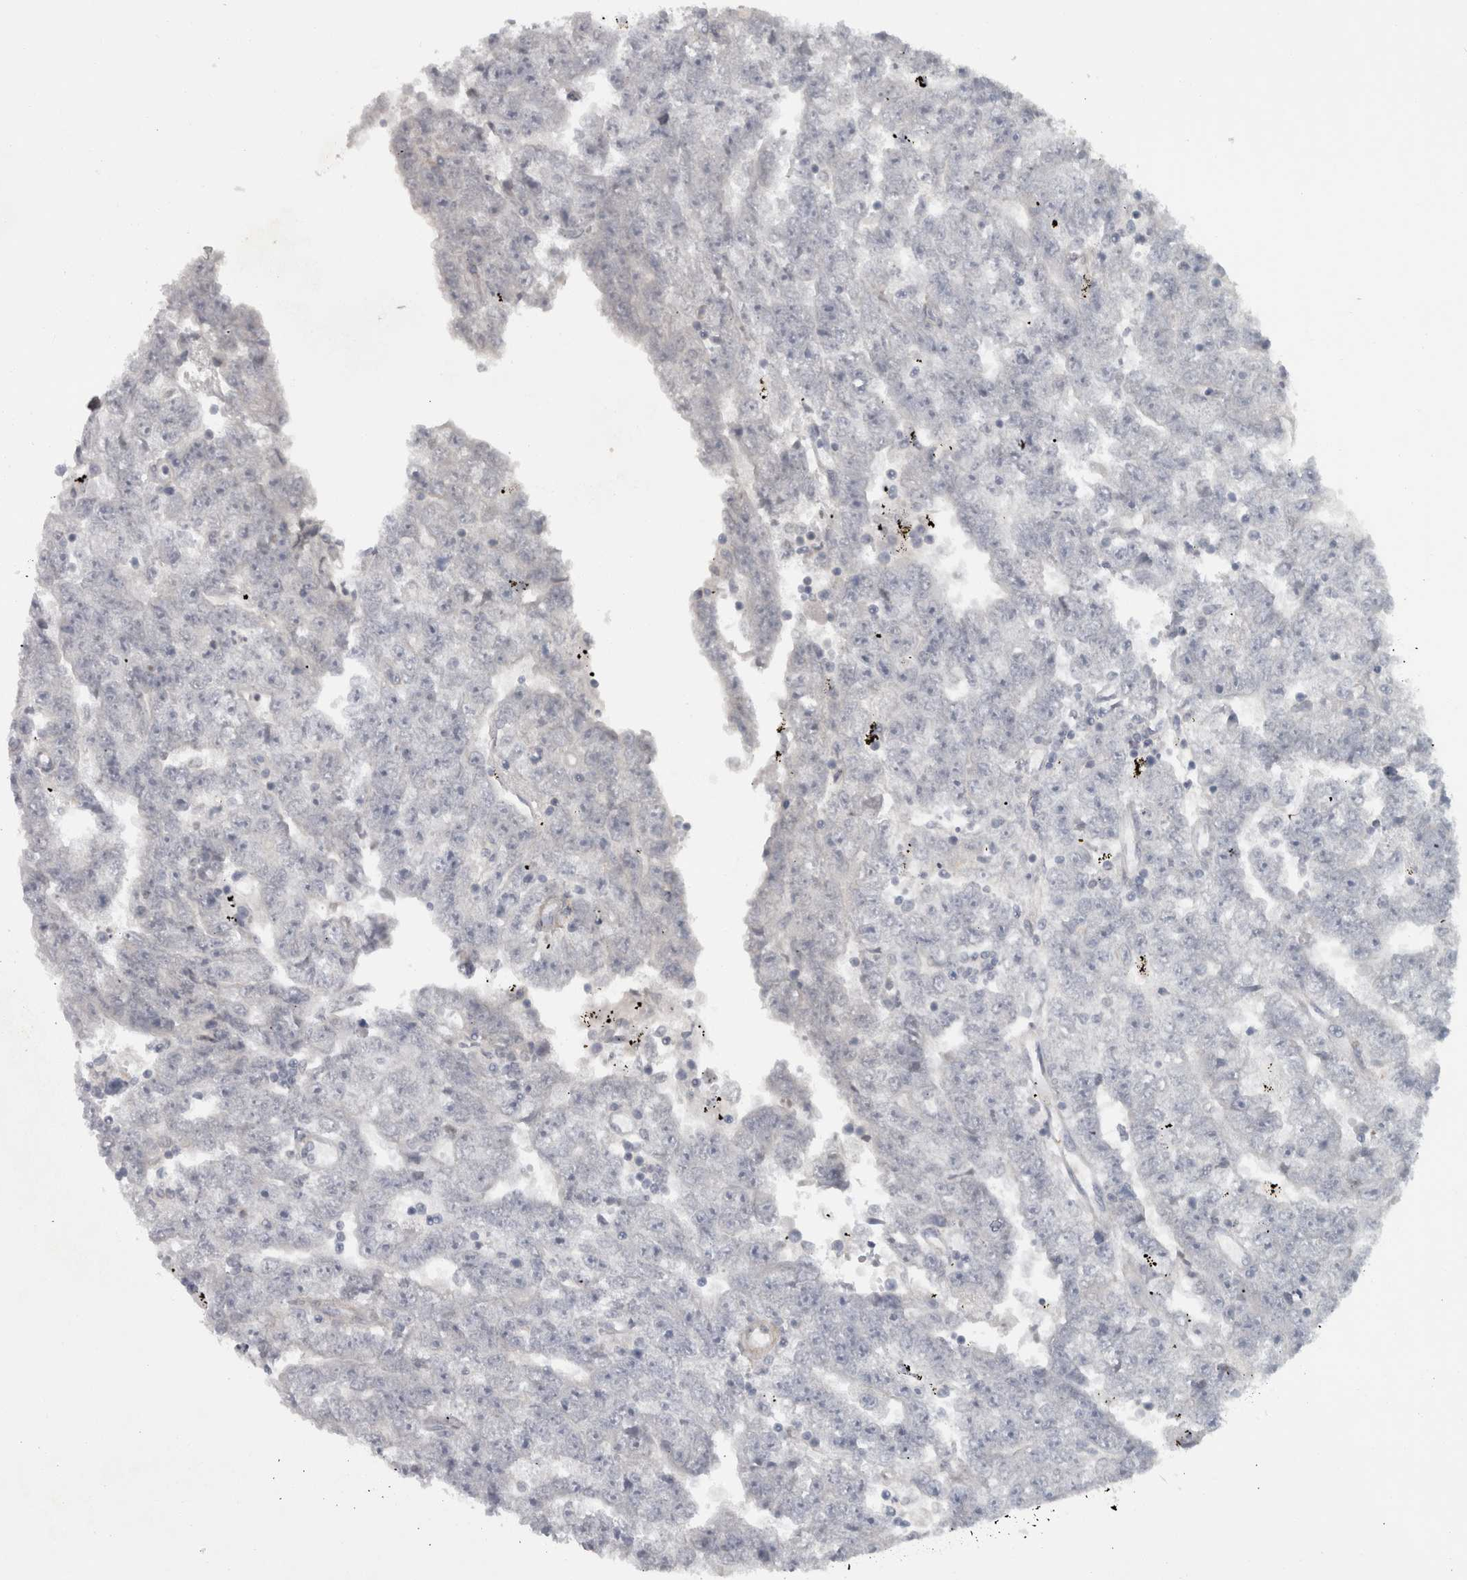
{"staining": {"intensity": "negative", "quantity": "none", "location": "none"}, "tissue": "testis cancer", "cell_type": "Tumor cells", "image_type": "cancer", "snomed": [{"axis": "morphology", "description": "Carcinoma, Embryonal, NOS"}, {"axis": "topography", "description": "Testis"}], "caption": "DAB immunohistochemical staining of human testis cancer displays no significant positivity in tumor cells. (Brightfield microscopy of DAB IHC at high magnification).", "gene": "PPP1R12B", "patient": {"sex": "male", "age": 25}}